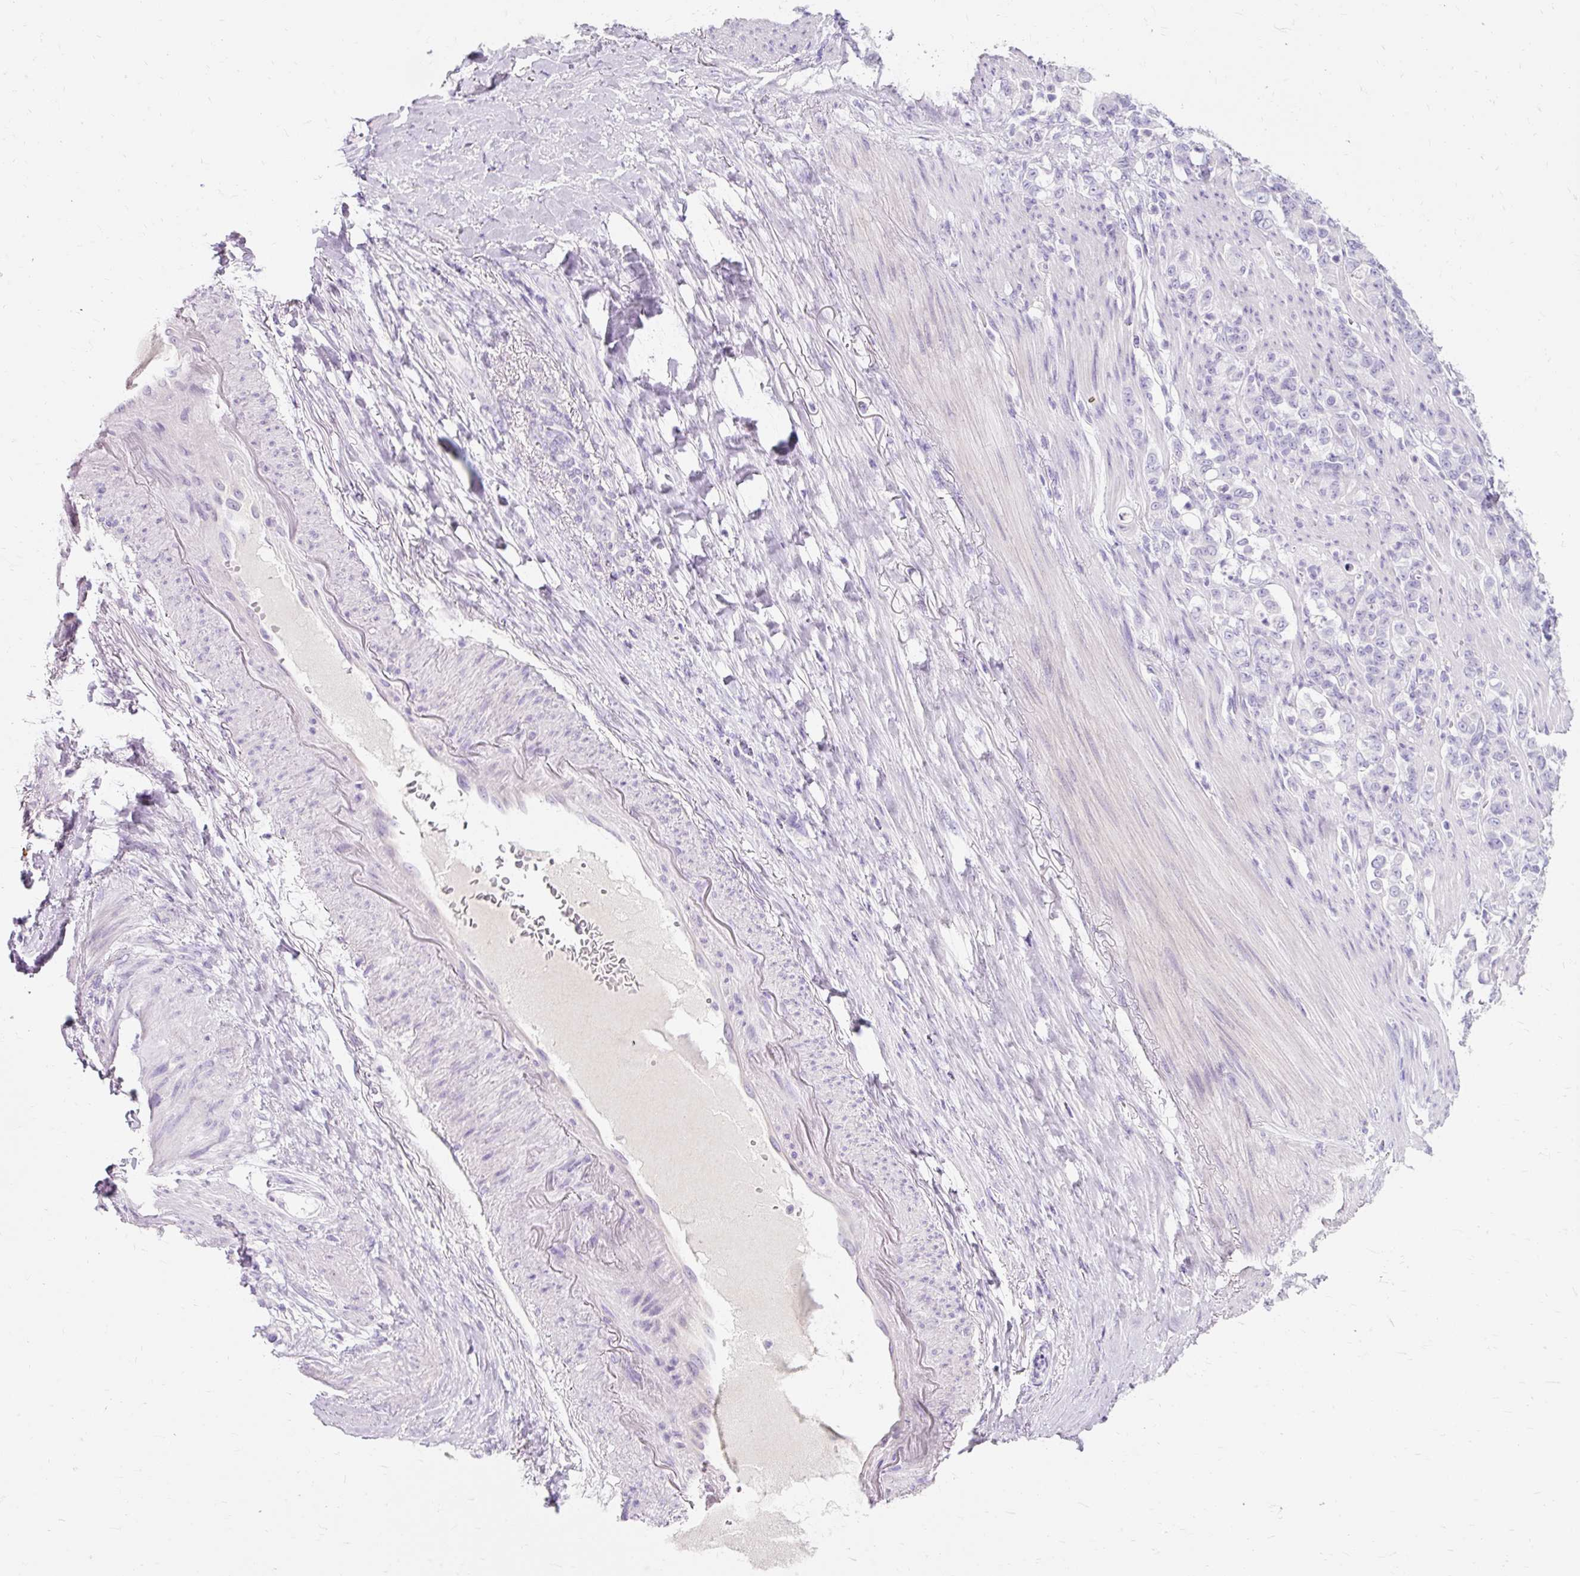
{"staining": {"intensity": "negative", "quantity": "none", "location": "none"}, "tissue": "stomach cancer", "cell_type": "Tumor cells", "image_type": "cancer", "snomed": [{"axis": "morphology", "description": "Normal tissue, NOS"}, {"axis": "morphology", "description": "Adenocarcinoma, NOS"}, {"axis": "topography", "description": "Stomach"}], "caption": "Histopathology image shows no significant protein staining in tumor cells of stomach cancer (adenocarcinoma).", "gene": "TMEM213", "patient": {"sex": "female", "age": 79}}